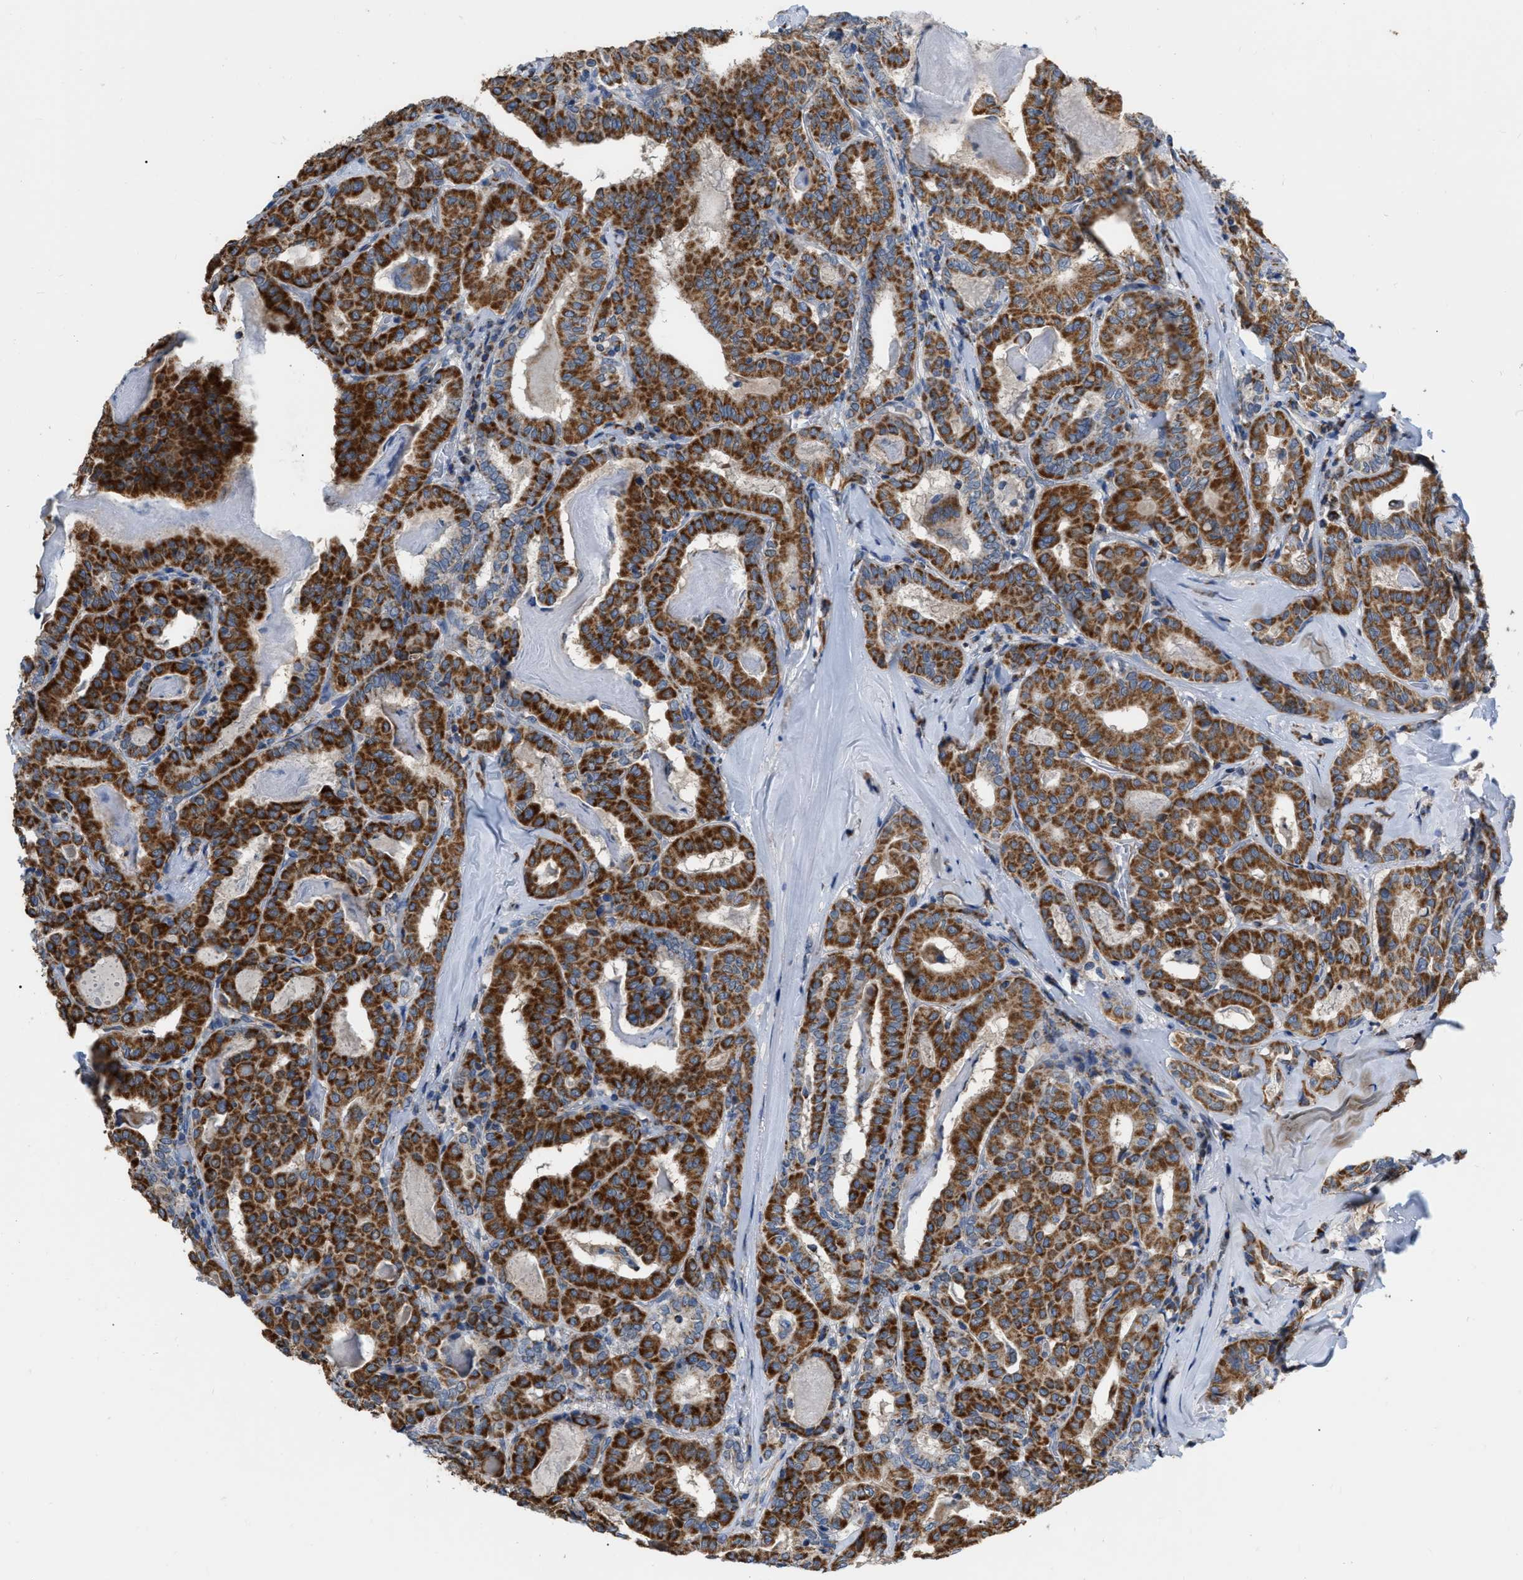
{"staining": {"intensity": "strong", "quantity": ">75%", "location": "cytoplasmic/membranous"}, "tissue": "thyroid cancer", "cell_type": "Tumor cells", "image_type": "cancer", "snomed": [{"axis": "morphology", "description": "Papillary adenocarcinoma, NOS"}, {"axis": "topography", "description": "Thyroid gland"}], "caption": "This is an image of IHC staining of thyroid cancer, which shows strong staining in the cytoplasmic/membranous of tumor cells.", "gene": "DDX56", "patient": {"sex": "female", "age": 42}}